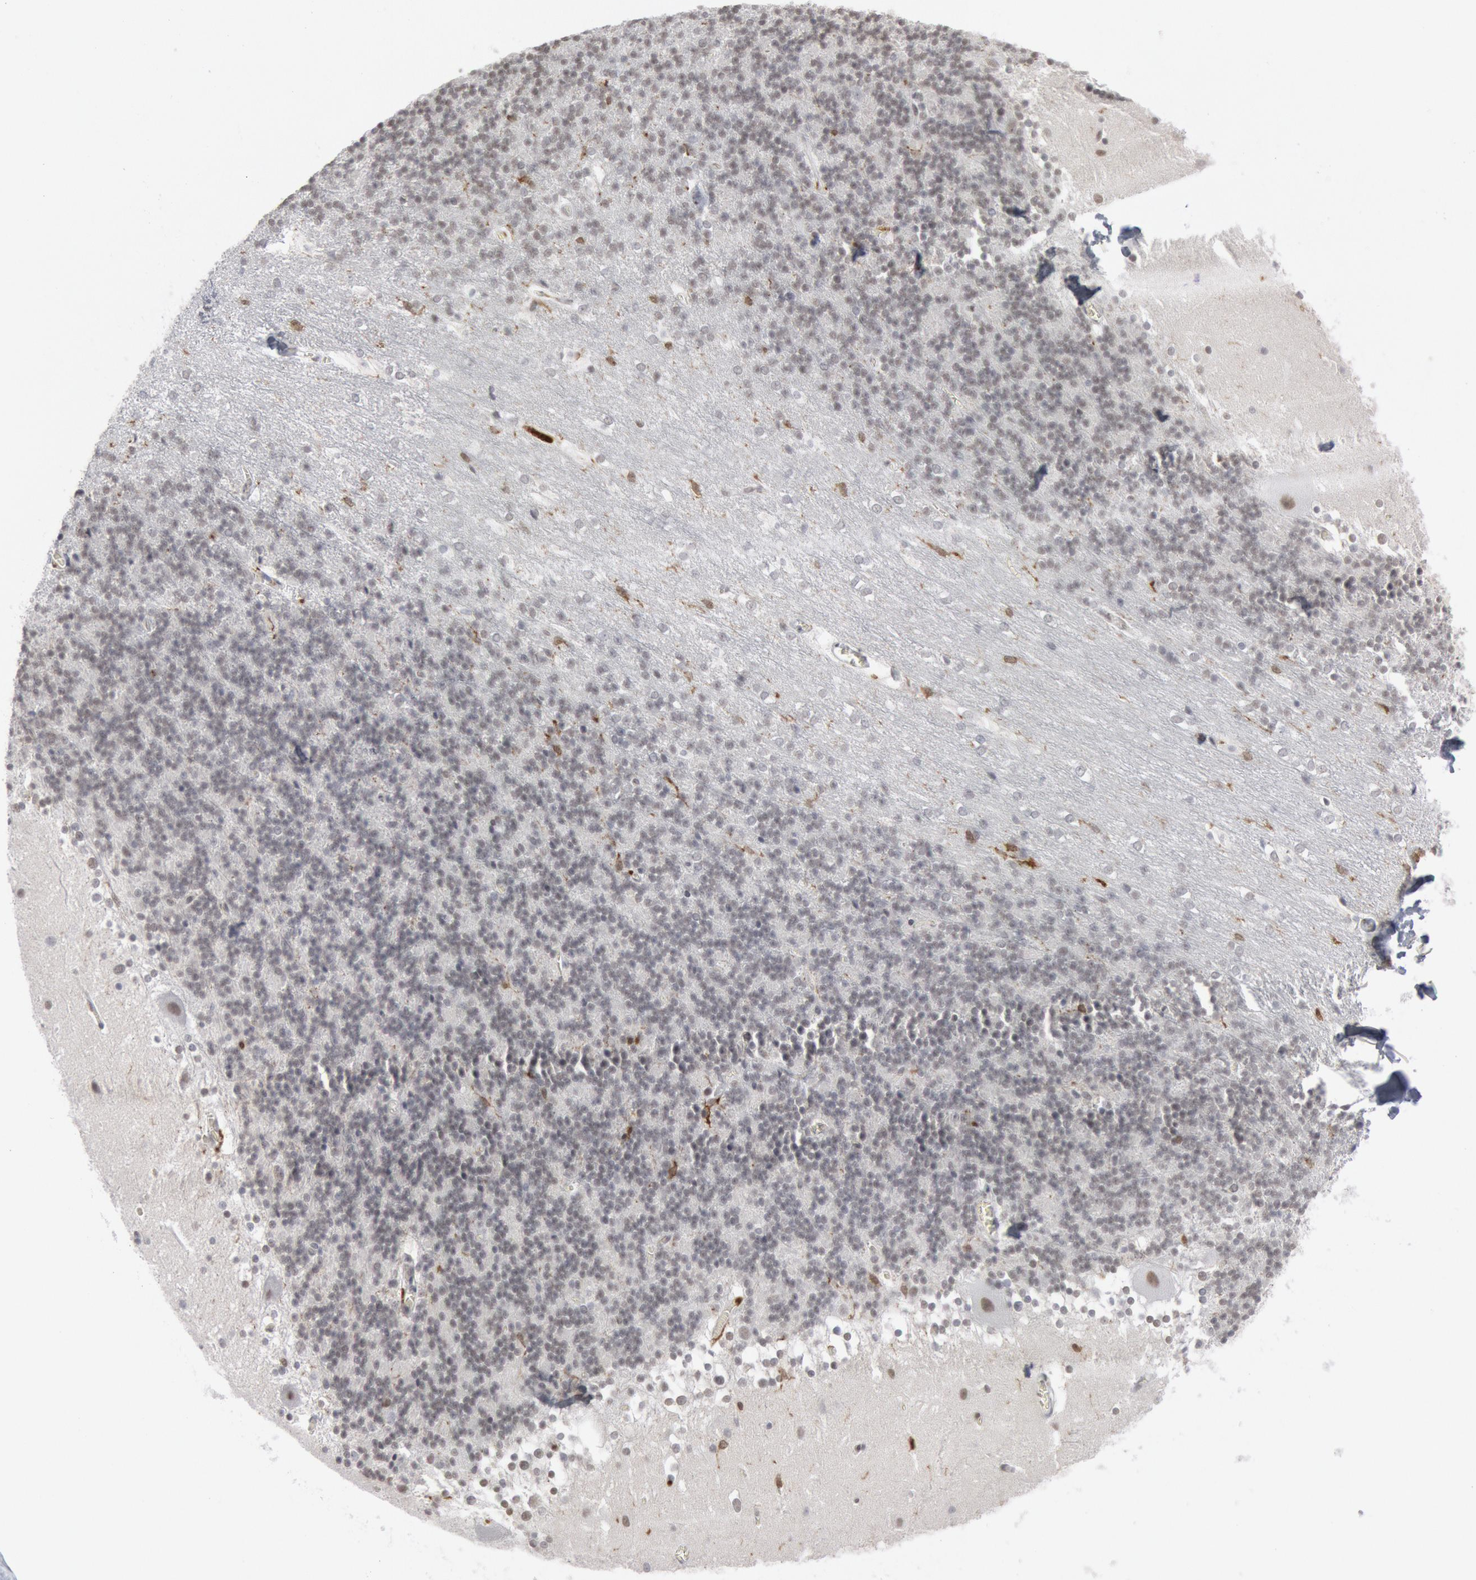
{"staining": {"intensity": "negative", "quantity": "none", "location": "none"}, "tissue": "cerebellum", "cell_type": "Cells in granular layer", "image_type": "normal", "snomed": [{"axis": "morphology", "description": "Normal tissue, NOS"}, {"axis": "topography", "description": "Cerebellum"}], "caption": "Immunohistochemistry histopathology image of unremarkable human cerebellum stained for a protein (brown), which demonstrates no staining in cells in granular layer.", "gene": "PTPN6", "patient": {"sex": "female", "age": 19}}